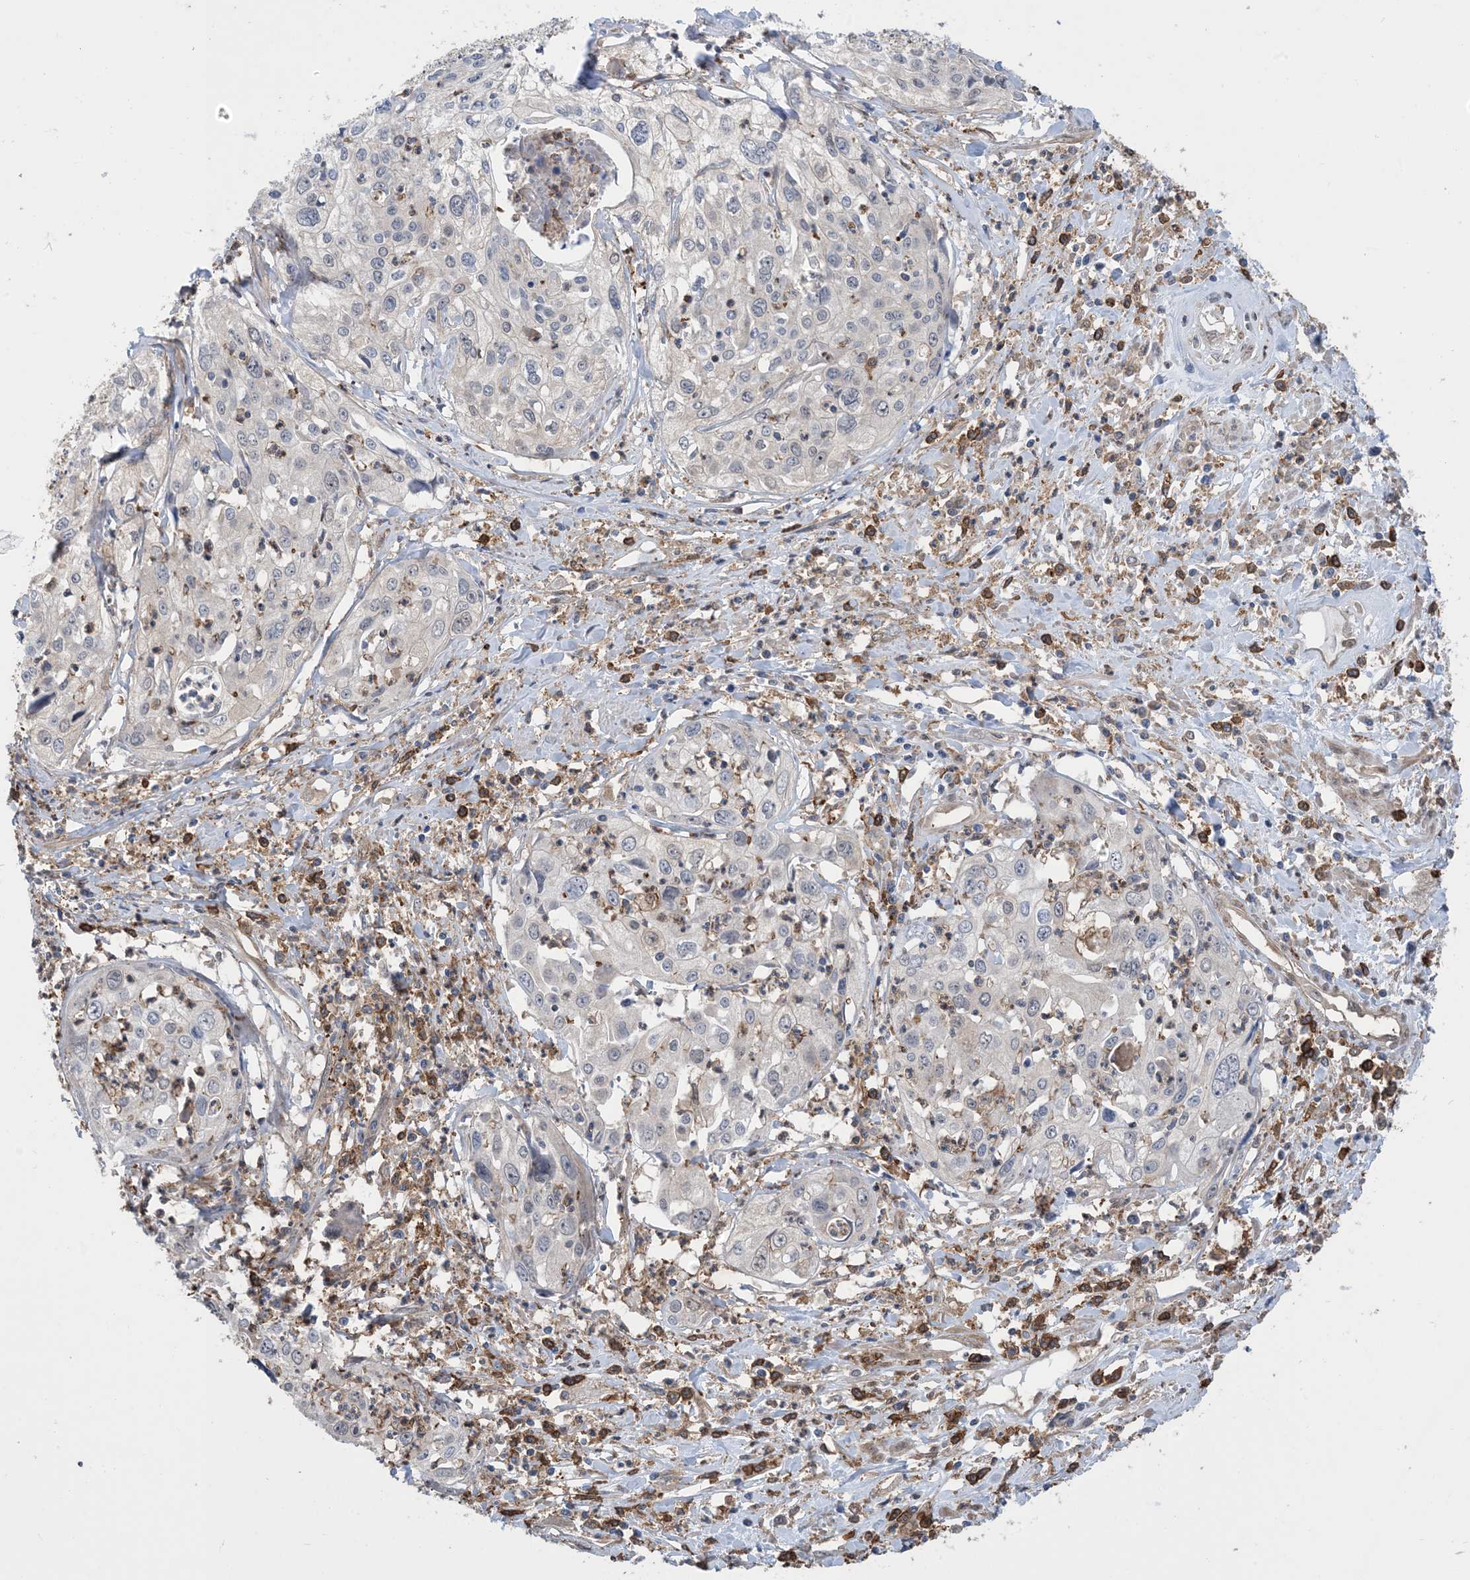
{"staining": {"intensity": "negative", "quantity": "none", "location": "none"}, "tissue": "cervical cancer", "cell_type": "Tumor cells", "image_type": "cancer", "snomed": [{"axis": "morphology", "description": "Squamous cell carcinoma, NOS"}, {"axis": "topography", "description": "Cervix"}], "caption": "Cervical cancer (squamous cell carcinoma) was stained to show a protein in brown. There is no significant staining in tumor cells.", "gene": "HS1BP3", "patient": {"sex": "female", "age": 31}}